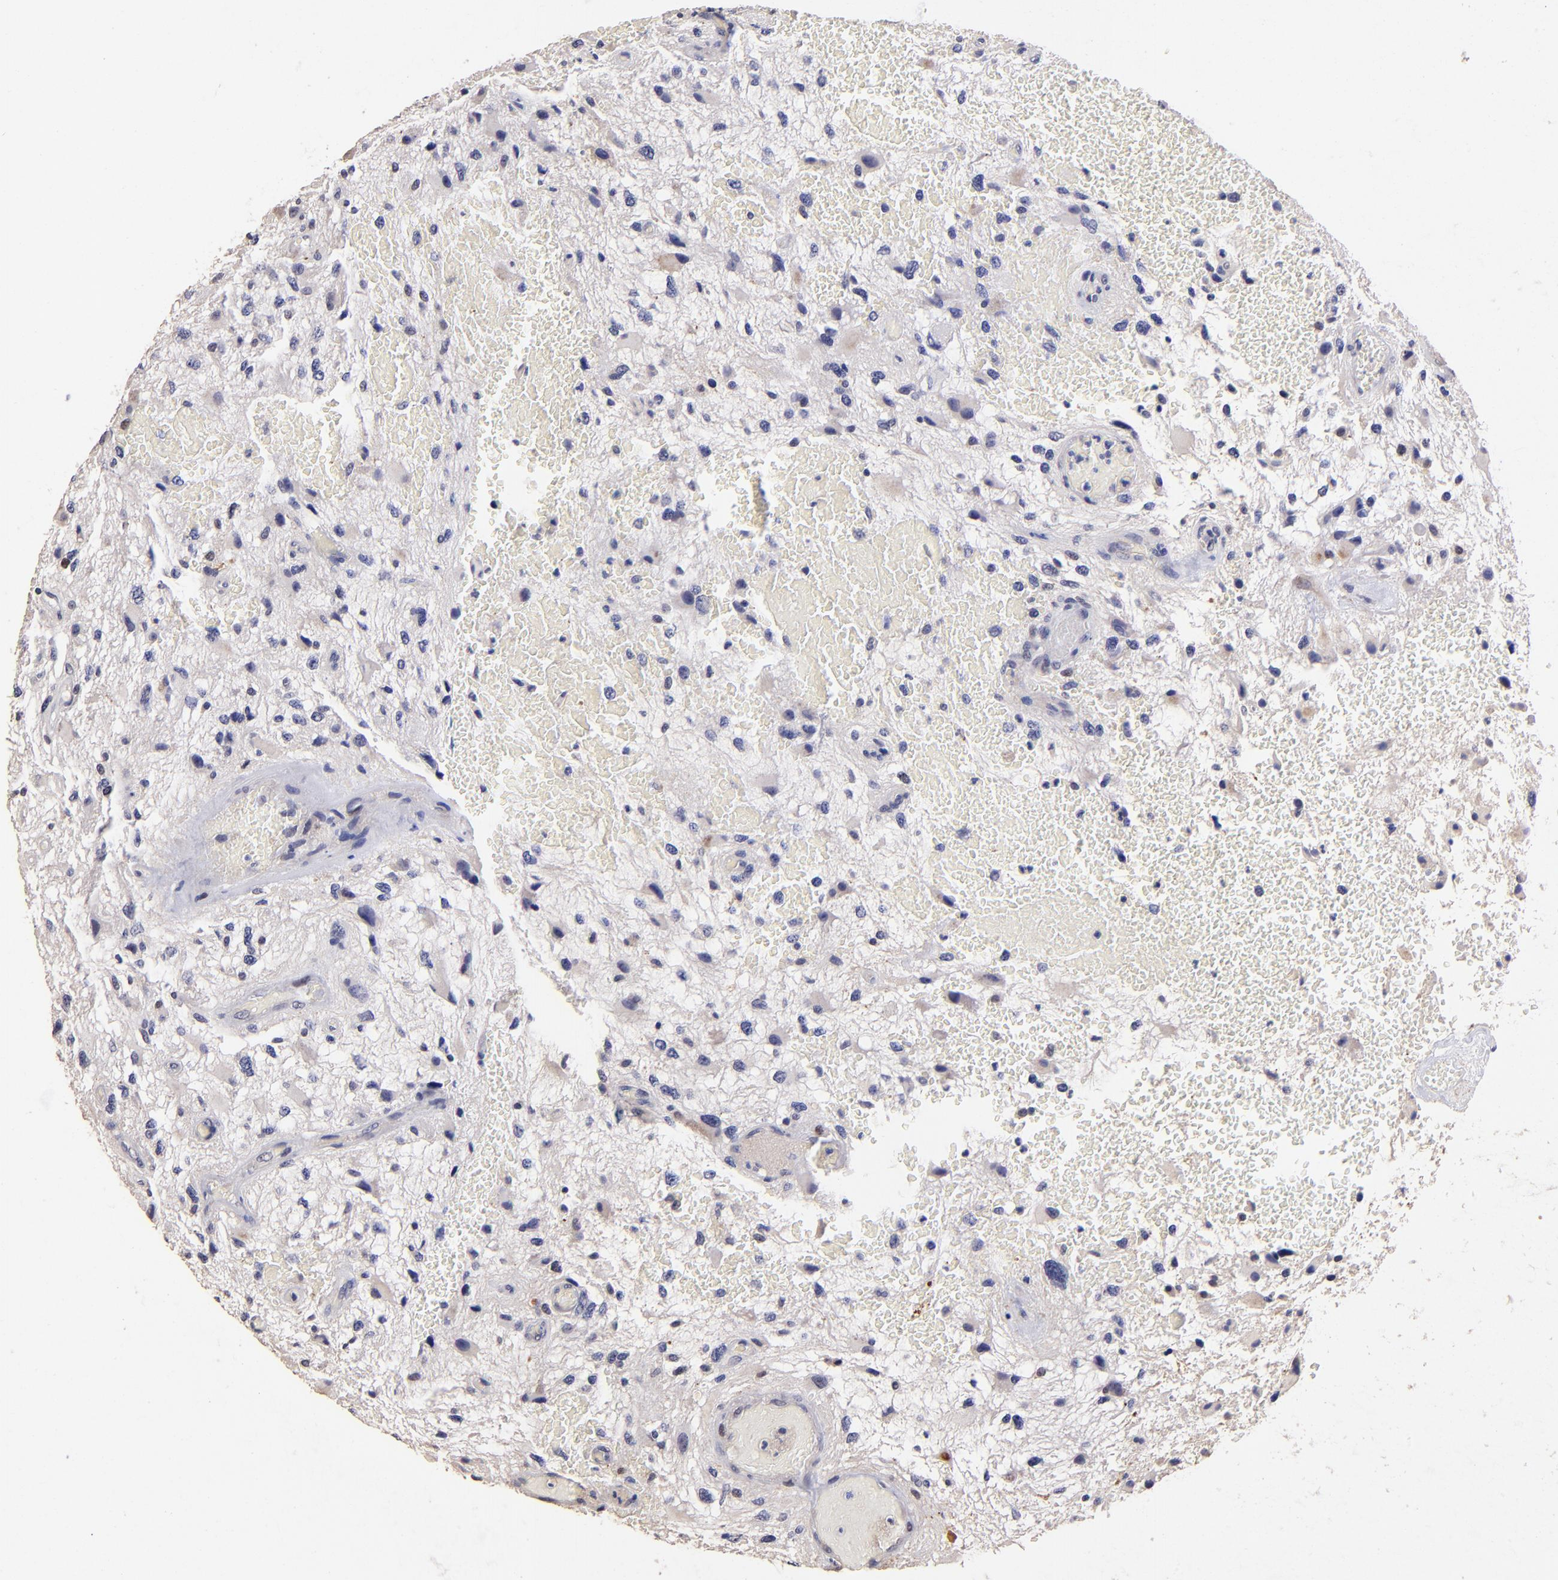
{"staining": {"intensity": "weak", "quantity": ">75%", "location": "cytoplasmic/membranous"}, "tissue": "glioma", "cell_type": "Tumor cells", "image_type": "cancer", "snomed": [{"axis": "morphology", "description": "Glioma, malignant, High grade"}, {"axis": "topography", "description": "Brain"}], "caption": "Immunohistochemistry of human glioma reveals low levels of weak cytoplasmic/membranous staining in about >75% of tumor cells.", "gene": "DNMT1", "patient": {"sex": "female", "age": 60}}